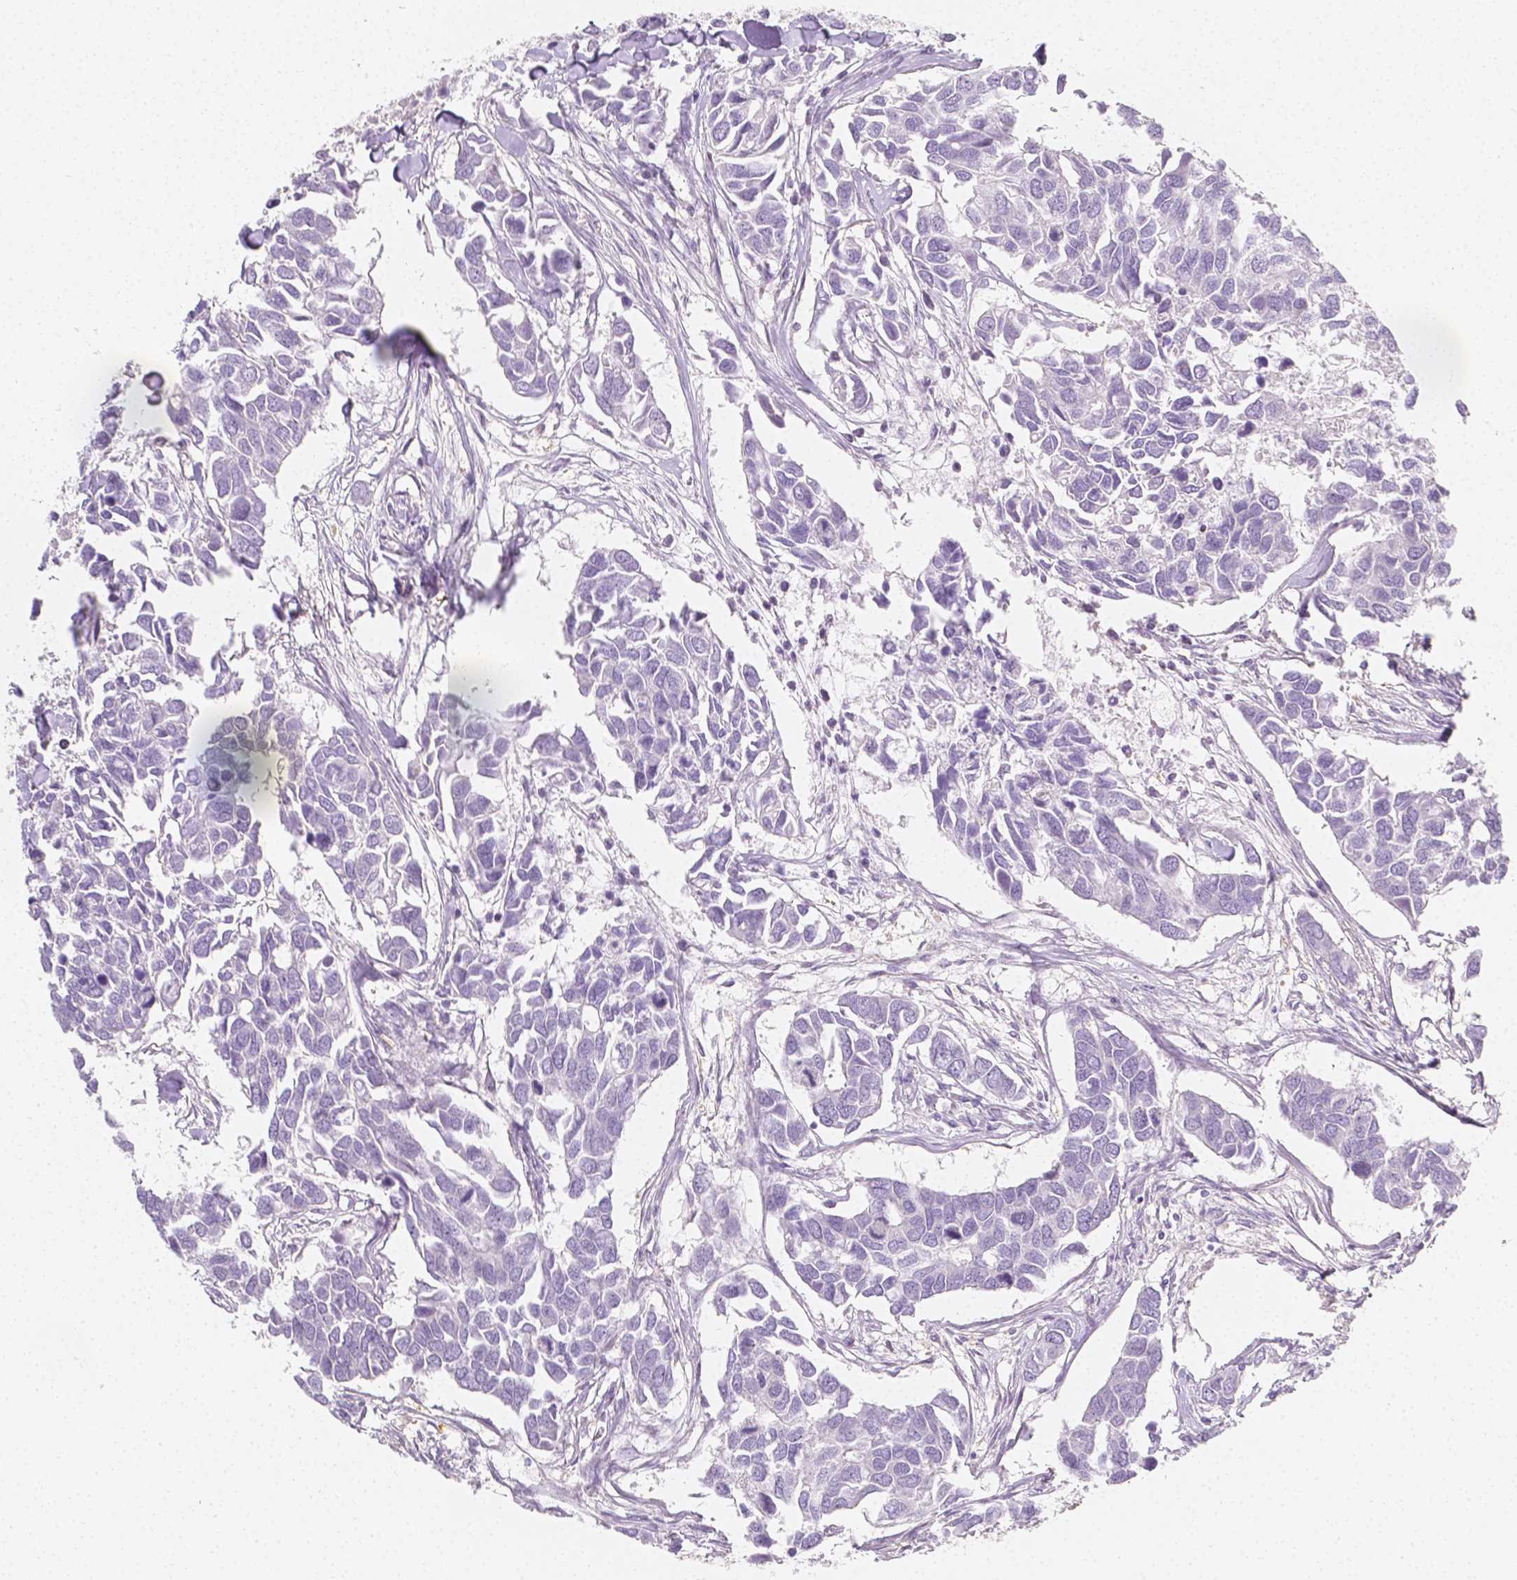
{"staining": {"intensity": "negative", "quantity": "none", "location": "none"}, "tissue": "breast cancer", "cell_type": "Tumor cells", "image_type": "cancer", "snomed": [{"axis": "morphology", "description": "Duct carcinoma"}, {"axis": "topography", "description": "Breast"}], "caption": "This is an immunohistochemistry (IHC) micrograph of human breast invasive ductal carcinoma. There is no positivity in tumor cells.", "gene": "SGTB", "patient": {"sex": "female", "age": 83}}